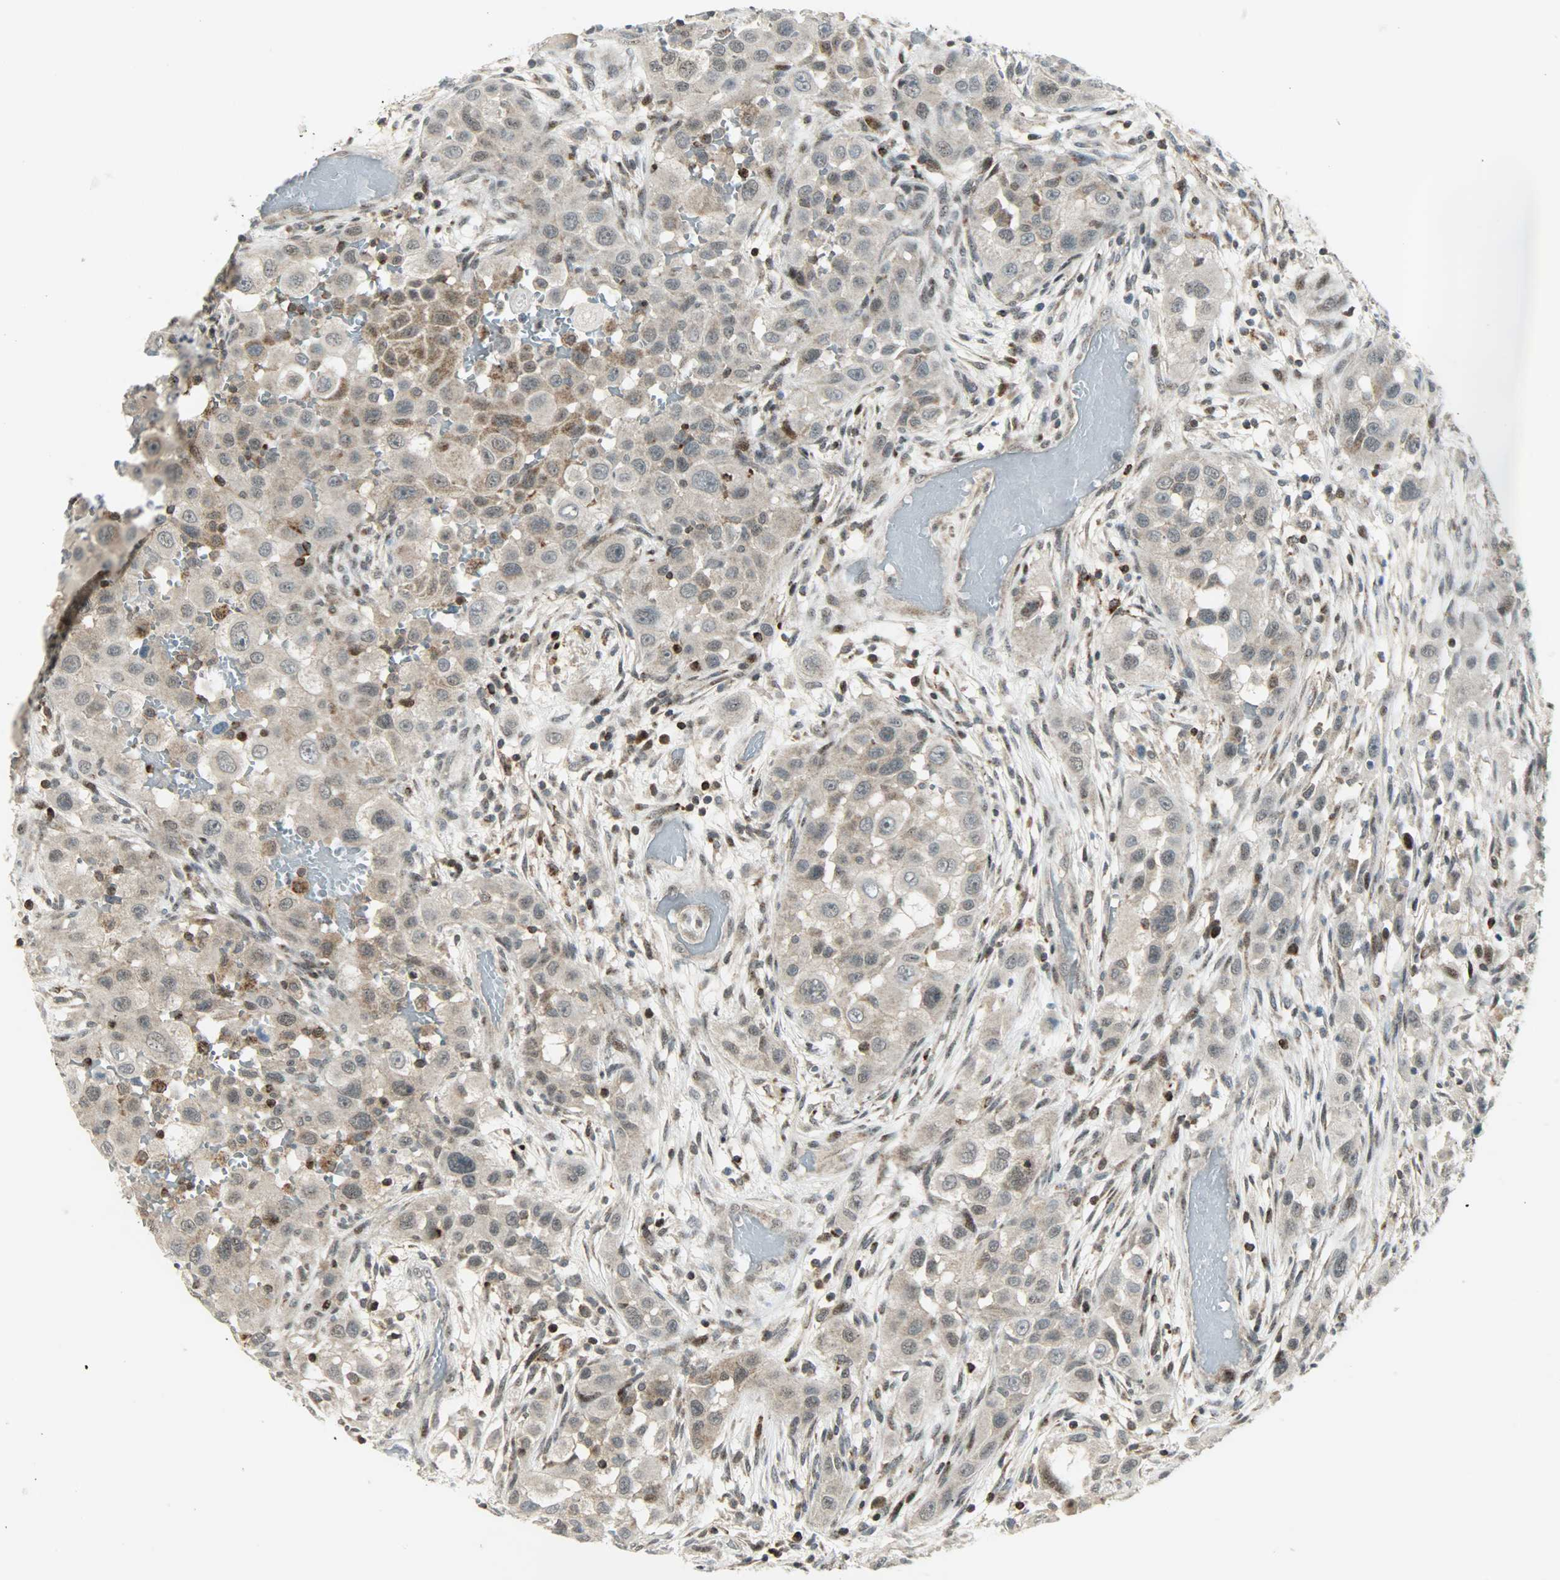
{"staining": {"intensity": "weak", "quantity": ">75%", "location": "cytoplasmic/membranous,nuclear"}, "tissue": "head and neck cancer", "cell_type": "Tumor cells", "image_type": "cancer", "snomed": [{"axis": "morphology", "description": "Carcinoma, NOS"}, {"axis": "topography", "description": "Head-Neck"}], "caption": "About >75% of tumor cells in human head and neck carcinoma show weak cytoplasmic/membranous and nuclear protein positivity as visualized by brown immunohistochemical staining.", "gene": "IL15", "patient": {"sex": "male", "age": 87}}